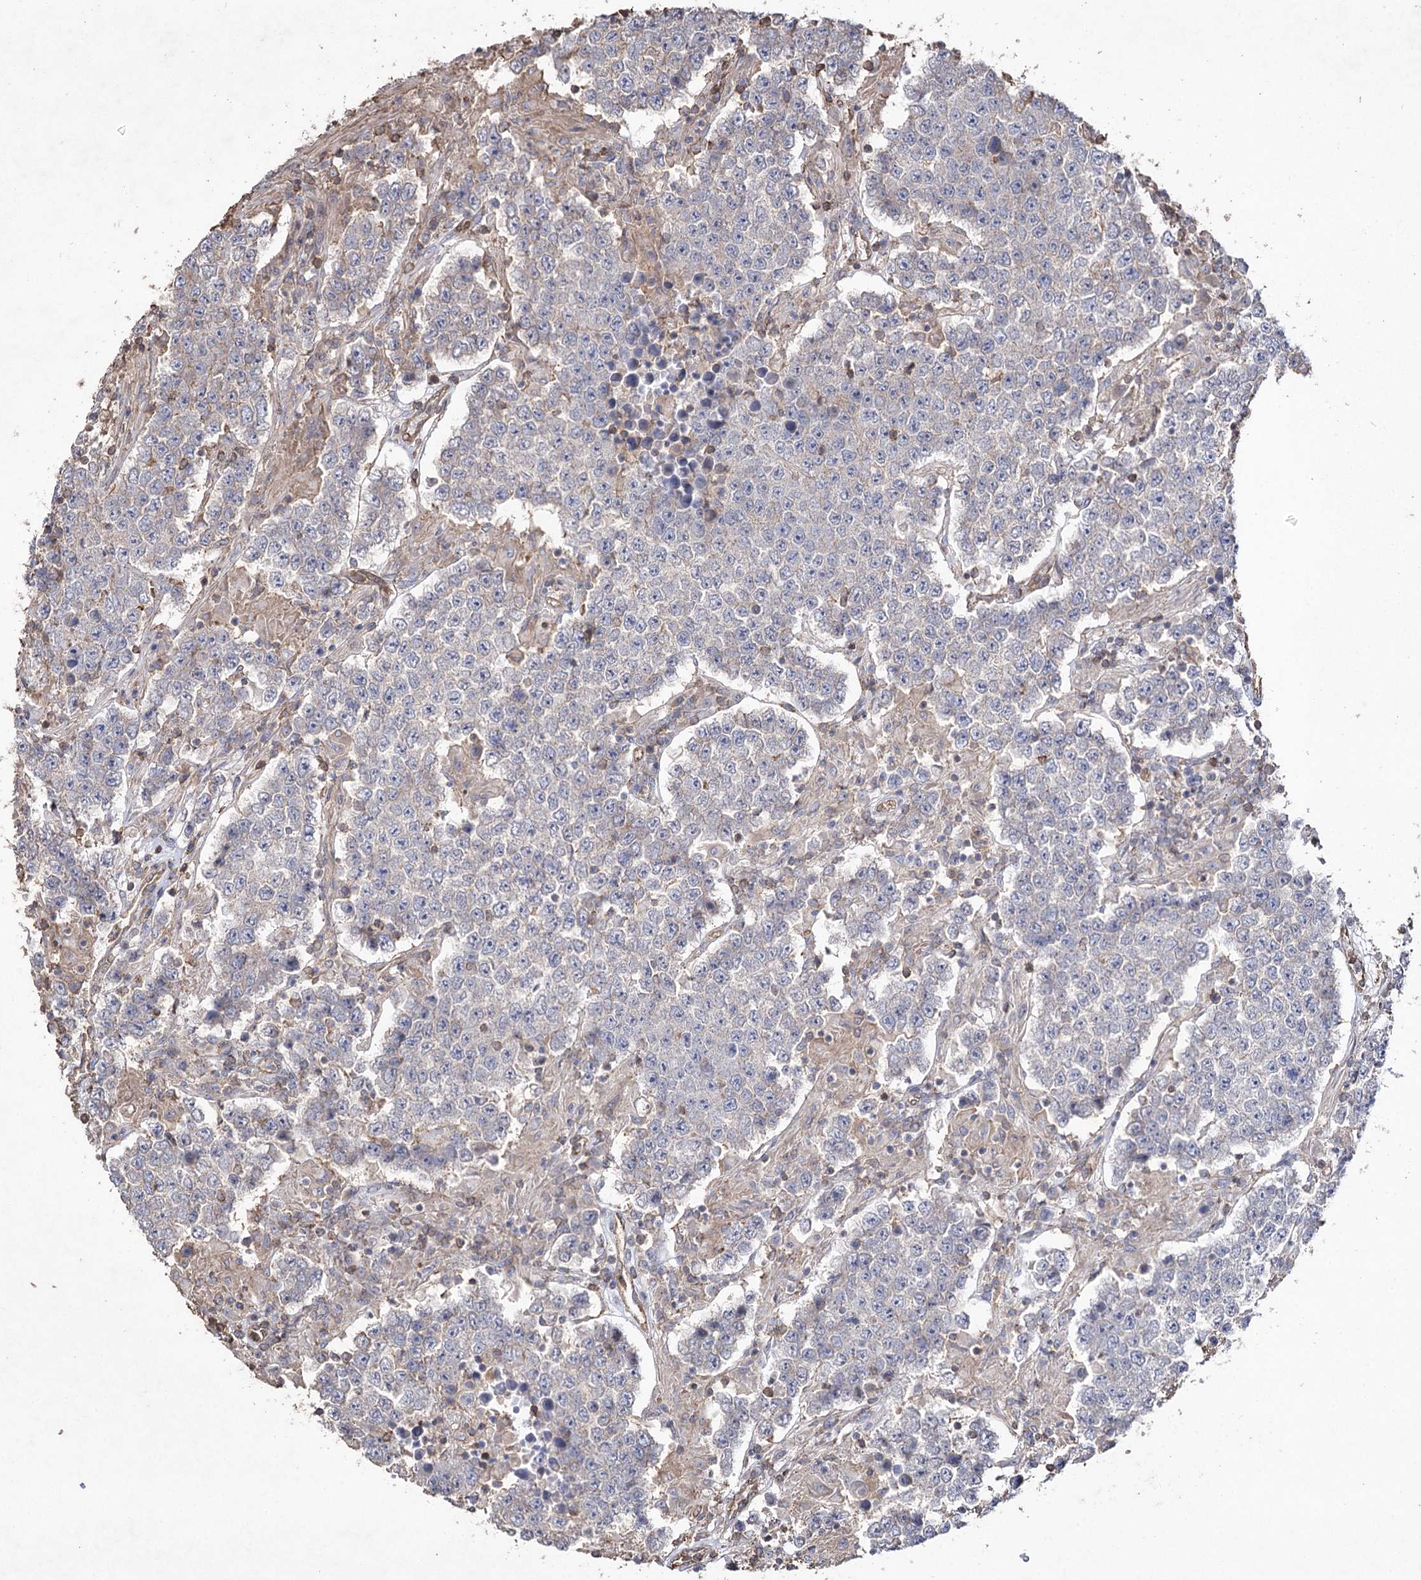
{"staining": {"intensity": "negative", "quantity": "none", "location": "none"}, "tissue": "testis cancer", "cell_type": "Tumor cells", "image_type": "cancer", "snomed": [{"axis": "morphology", "description": "Normal tissue, NOS"}, {"axis": "morphology", "description": "Urothelial carcinoma, High grade"}, {"axis": "morphology", "description": "Seminoma, NOS"}, {"axis": "morphology", "description": "Carcinoma, Embryonal, NOS"}, {"axis": "topography", "description": "Urinary bladder"}, {"axis": "topography", "description": "Testis"}], "caption": "Immunohistochemistry of human testis cancer (high-grade urothelial carcinoma) reveals no staining in tumor cells. (DAB immunohistochemistry with hematoxylin counter stain).", "gene": "FAM13B", "patient": {"sex": "male", "age": 41}}